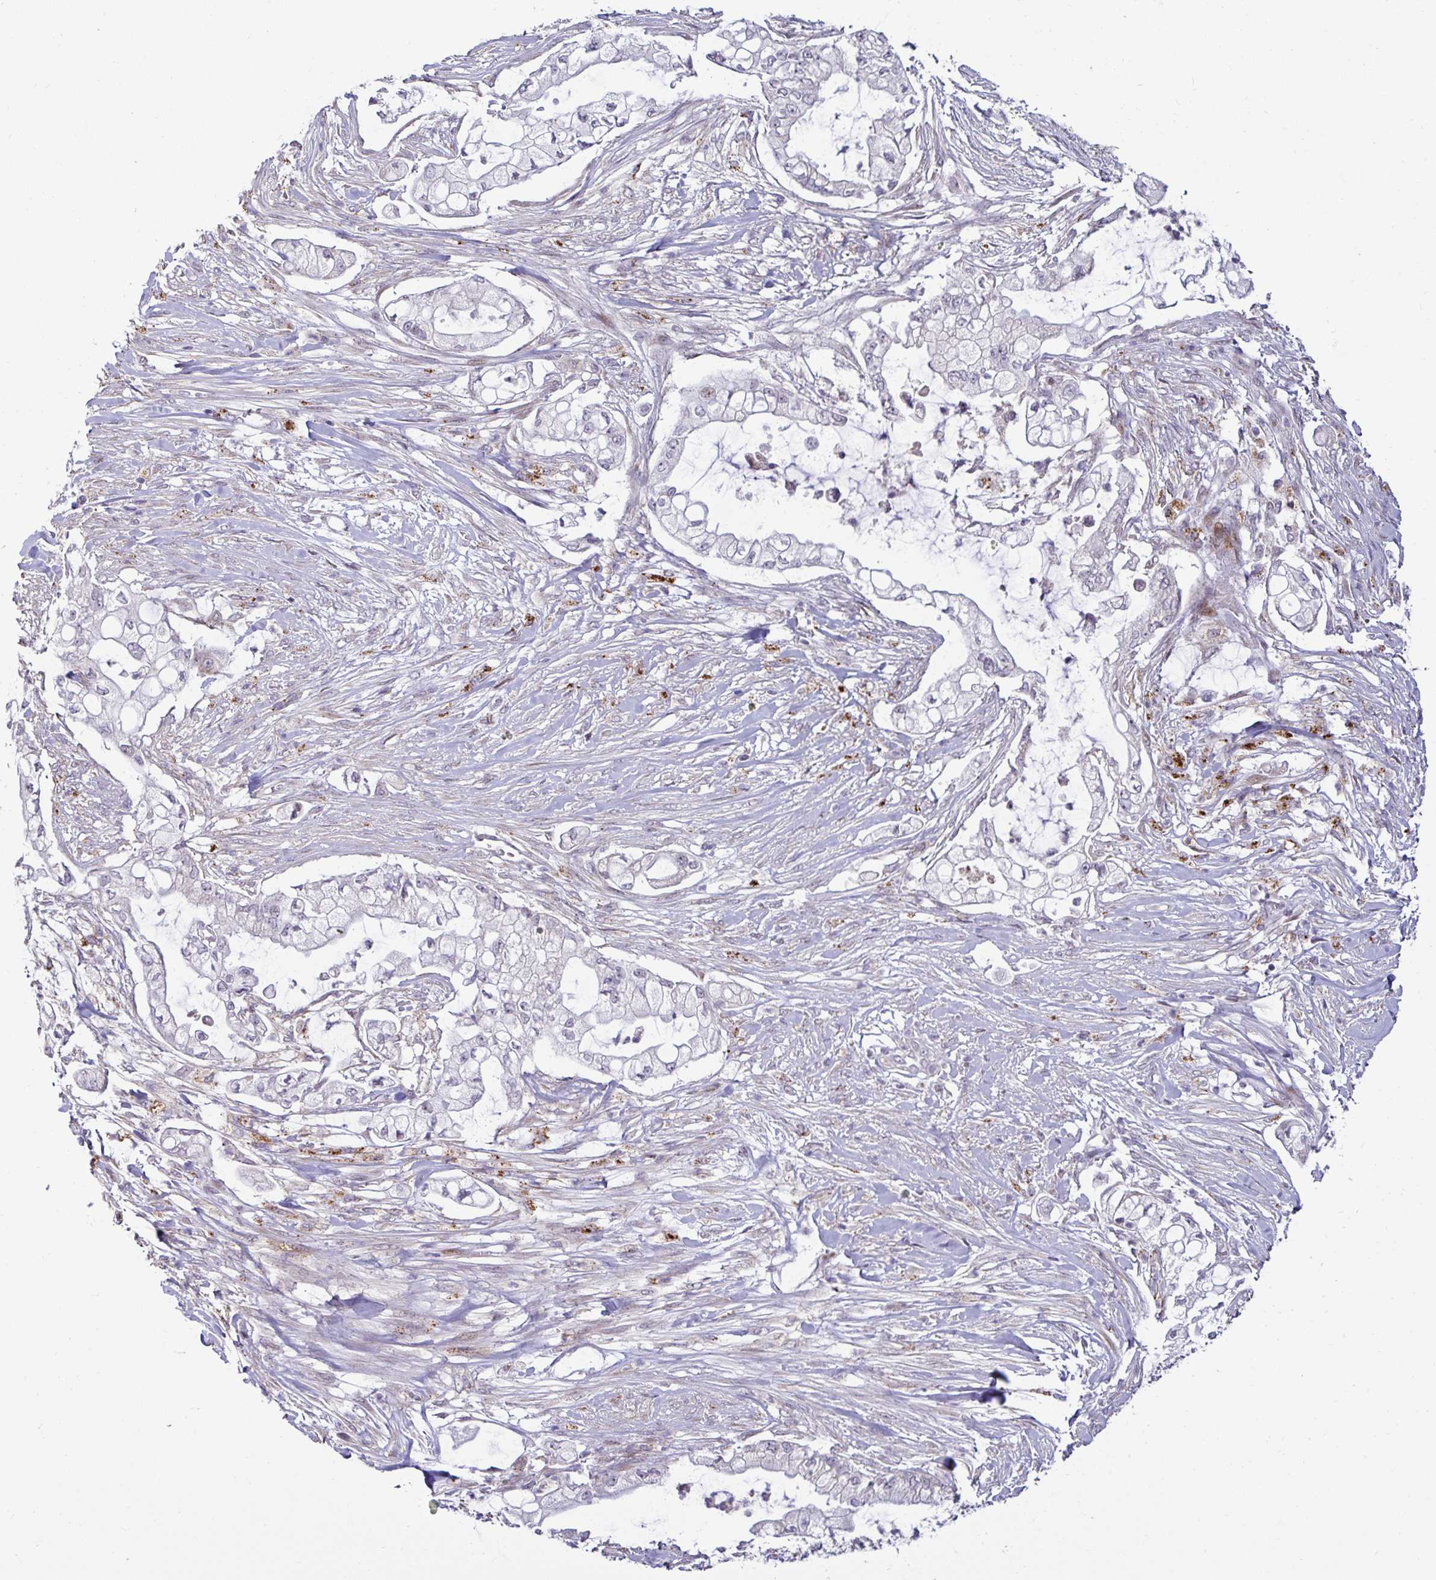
{"staining": {"intensity": "negative", "quantity": "none", "location": "none"}, "tissue": "pancreatic cancer", "cell_type": "Tumor cells", "image_type": "cancer", "snomed": [{"axis": "morphology", "description": "Adenocarcinoma, NOS"}, {"axis": "topography", "description": "Pancreas"}], "caption": "The image exhibits no significant positivity in tumor cells of pancreatic adenocarcinoma.", "gene": "DZIP1", "patient": {"sex": "female", "age": 69}}